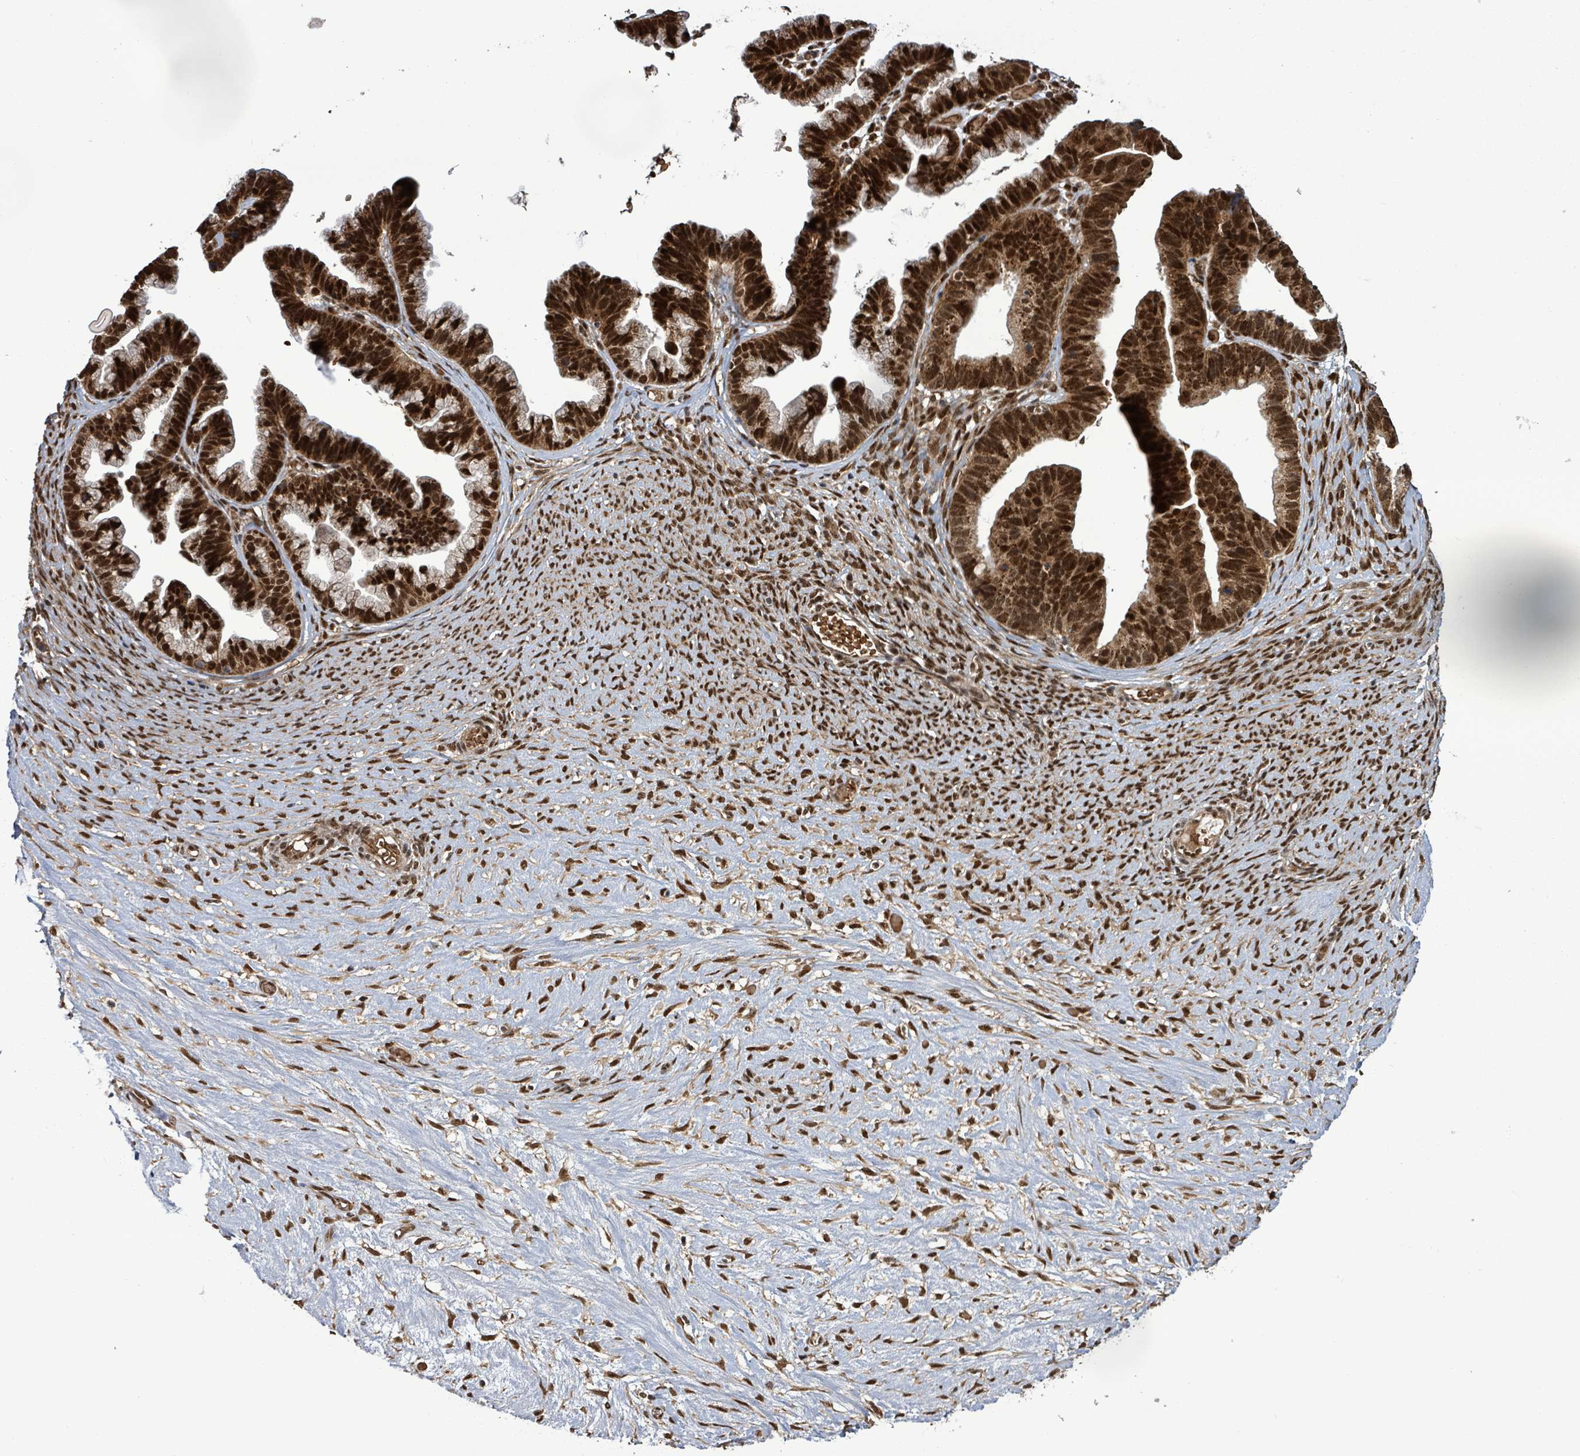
{"staining": {"intensity": "strong", "quantity": ">75%", "location": "nuclear"}, "tissue": "ovarian cancer", "cell_type": "Tumor cells", "image_type": "cancer", "snomed": [{"axis": "morphology", "description": "Cystadenocarcinoma, serous, NOS"}, {"axis": "topography", "description": "Ovary"}], "caption": "This image exhibits IHC staining of serous cystadenocarcinoma (ovarian), with high strong nuclear staining in approximately >75% of tumor cells.", "gene": "PATZ1", "patient": {"sex": "female", "age": 56}}